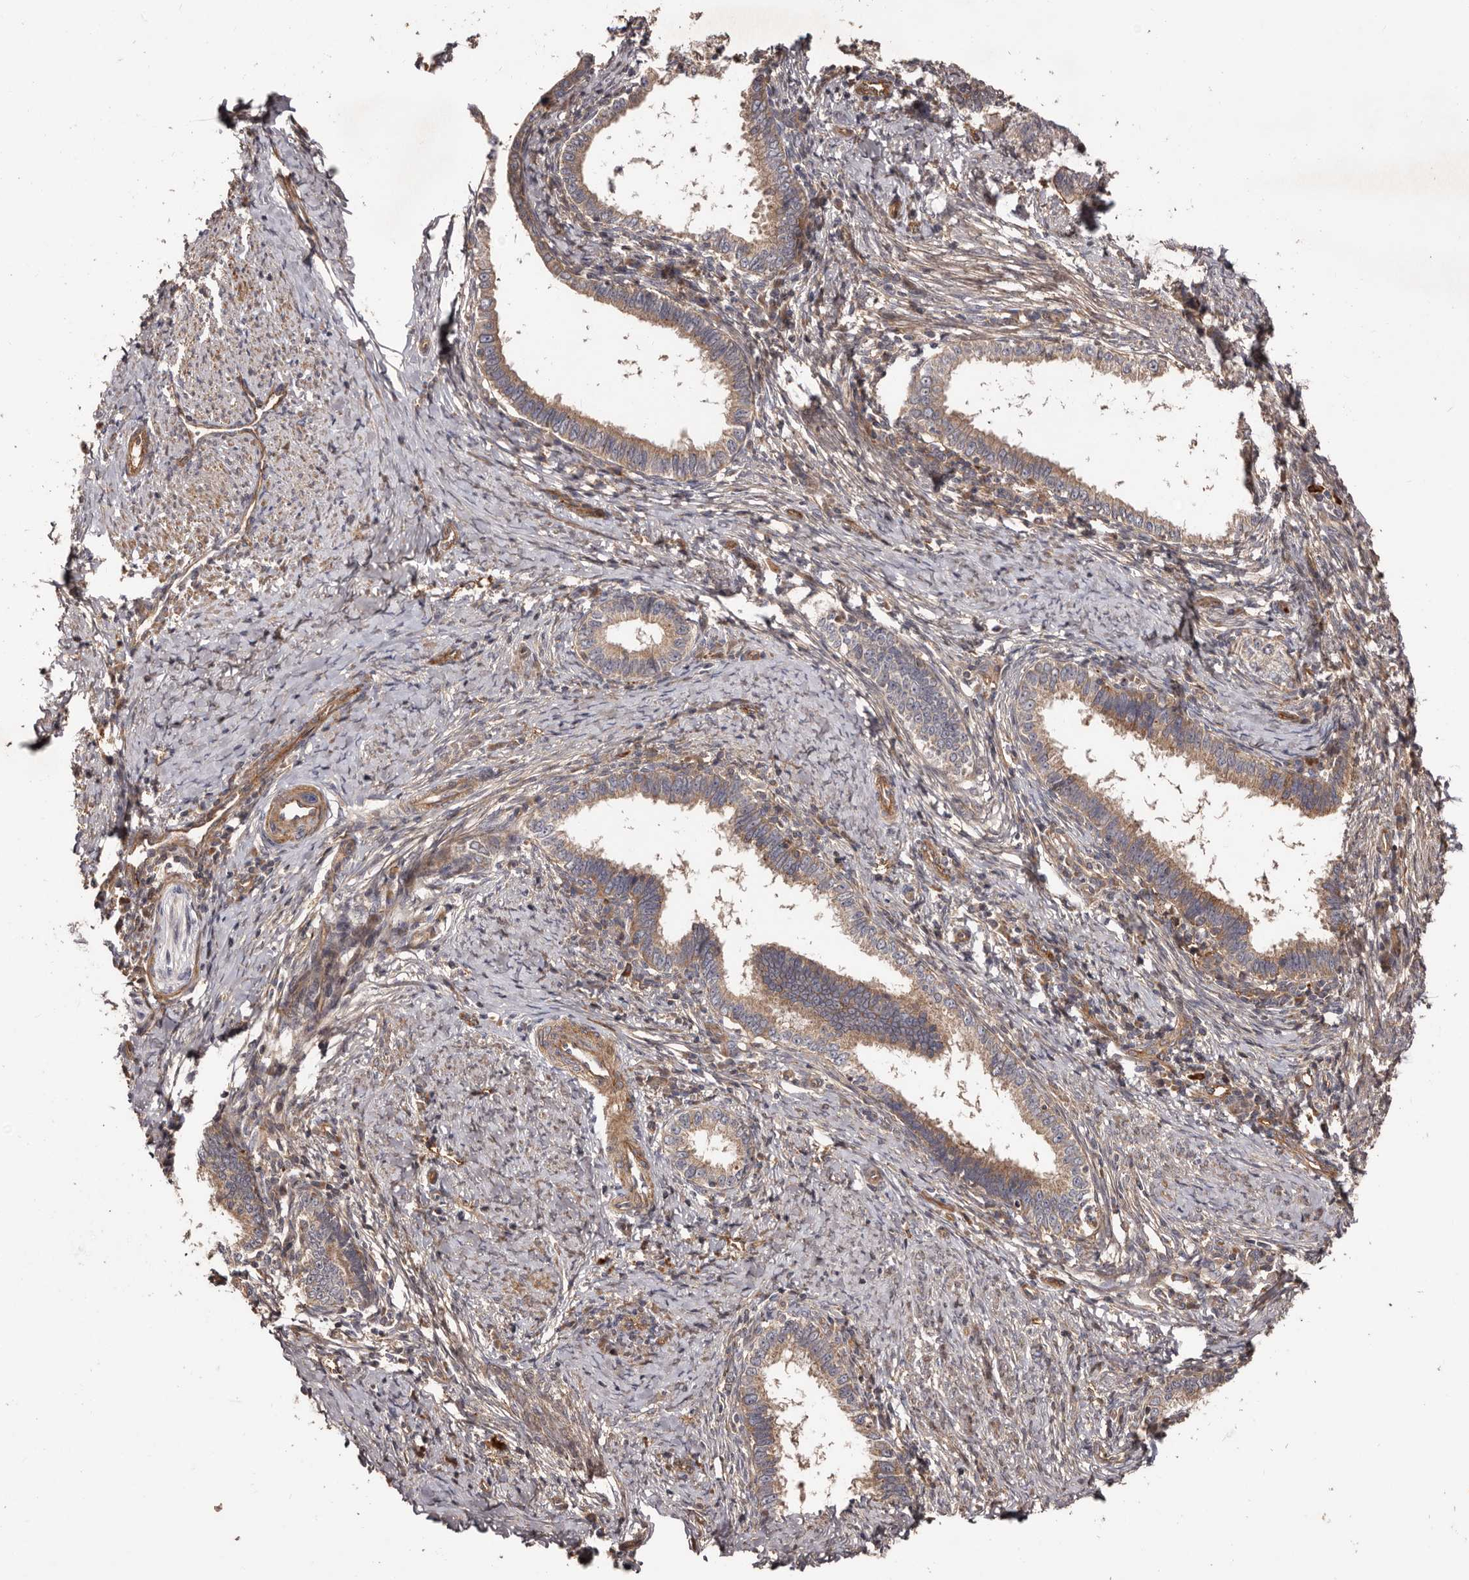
{"staining": {"intensity": "moderate", "quantity": ">75%", "location": "cytoplasmic/membranous"}, "tissue": "cervical cancer", "cell_type": "Tumor cells", "image_type": "cancer", "snomed": [{"axis": "morphology", "description": "Adenocarcinoma, NOS"}, {"axis": "topography", "description": "Cervix"}], "caption": "Human adenocarcinoma (cervical) stained with a brown dye displays moderate cytoplasmic/membranous positive expression in approximately >75% of tumor cells.", "gene": "GTPBP1", "patient": {"sex": "female", "age": 36}}